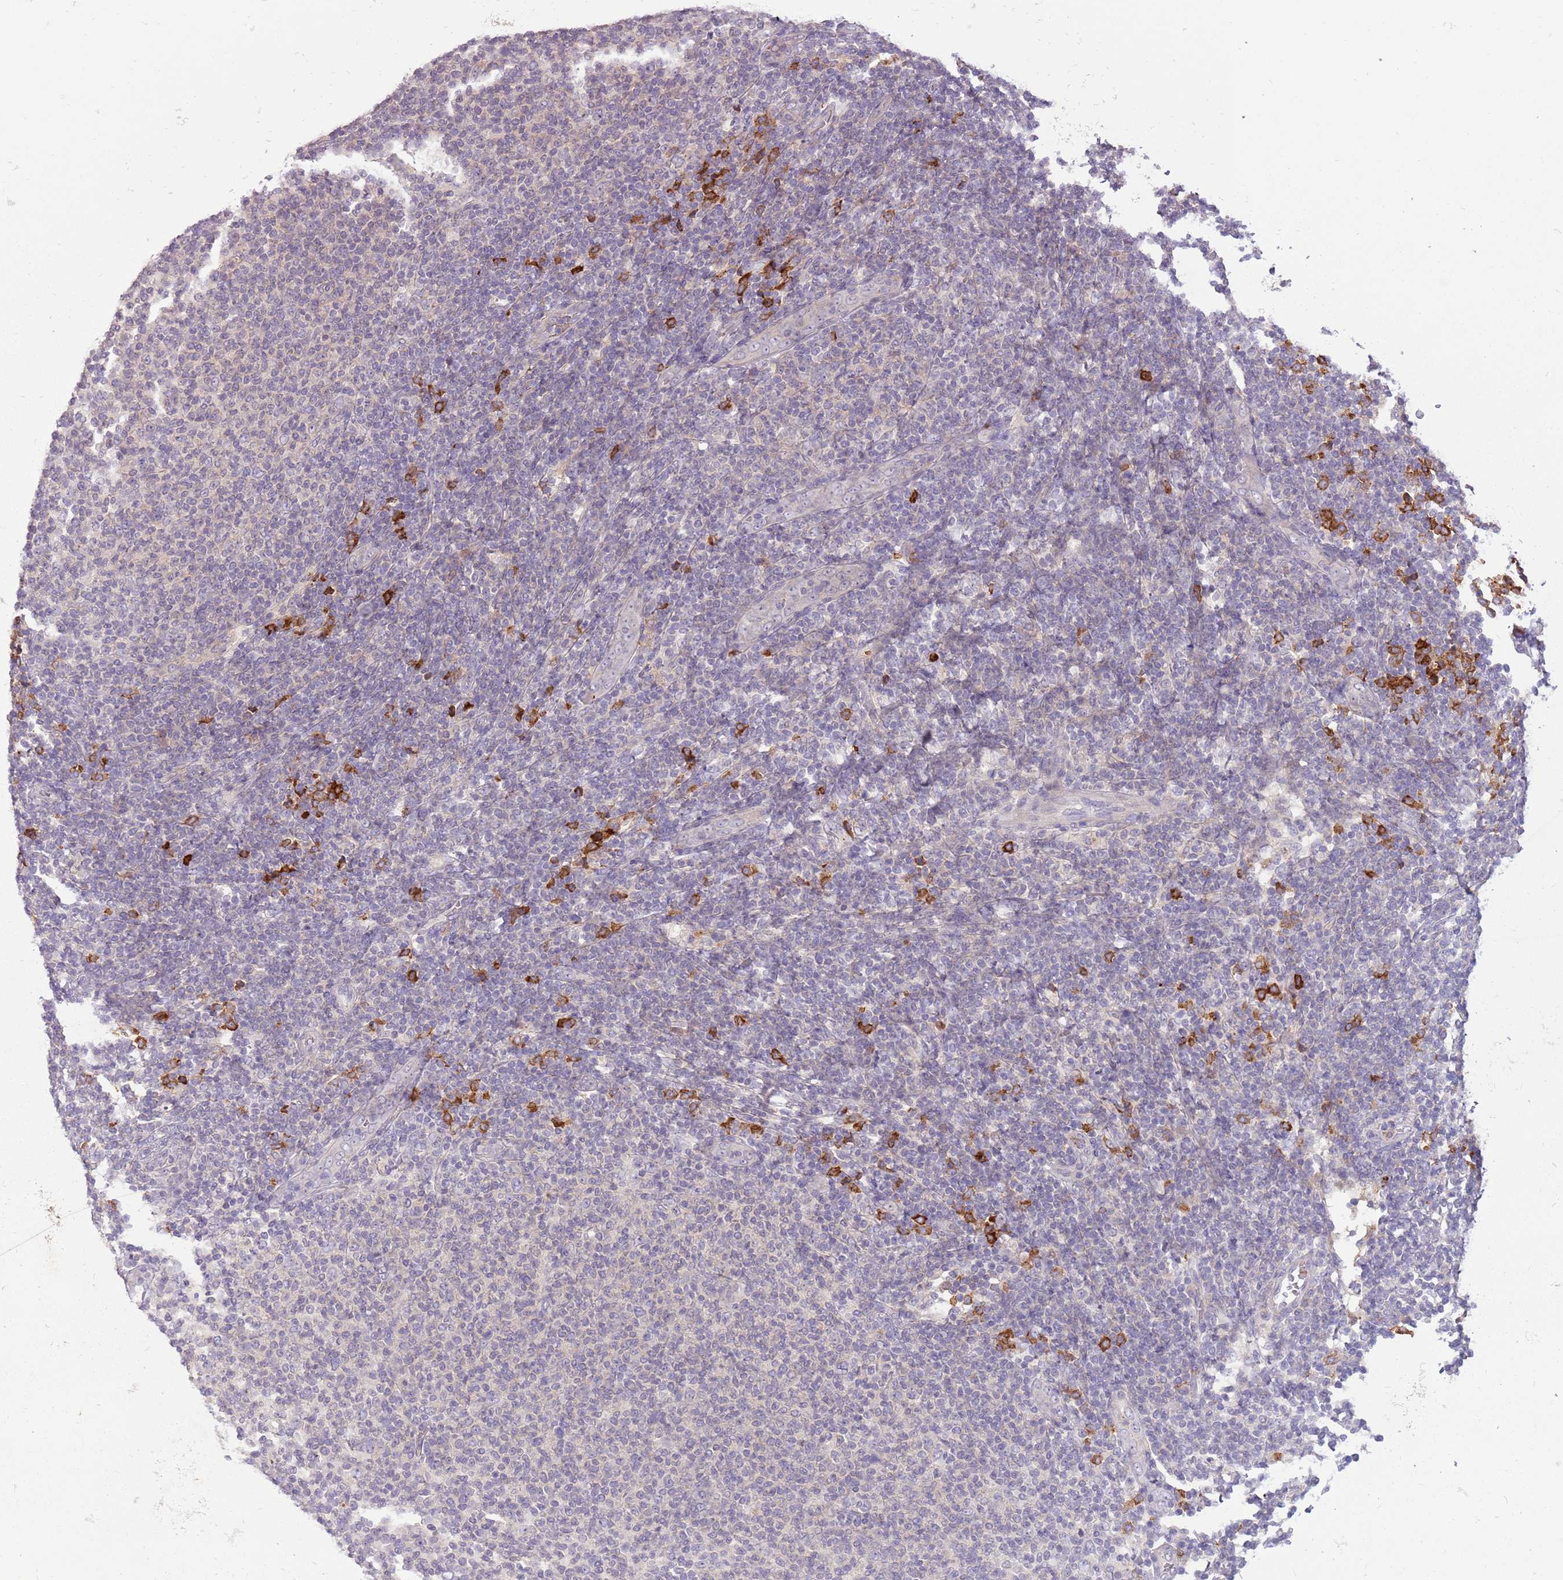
{"staining": {"intensity": "negative", "quantity": "none", "location": "none"}, "tissue": "lymphoma", "cell_type": "Tumor cells", "image_type": "cancer", "snomed": [{"axis": "morphology", "description": "Malignant lymphoma, non-Hodgkin's type, Low grade"}, {"axis": "topography", "description": "Lymph node"}], "caption": "IHC micrograph of human lymphoma stained for a protein (brown), which demonstrates no positivity in tumor cells.", "gene": "SCAMP5", "patient": {"sex": "male", "age": 66}}